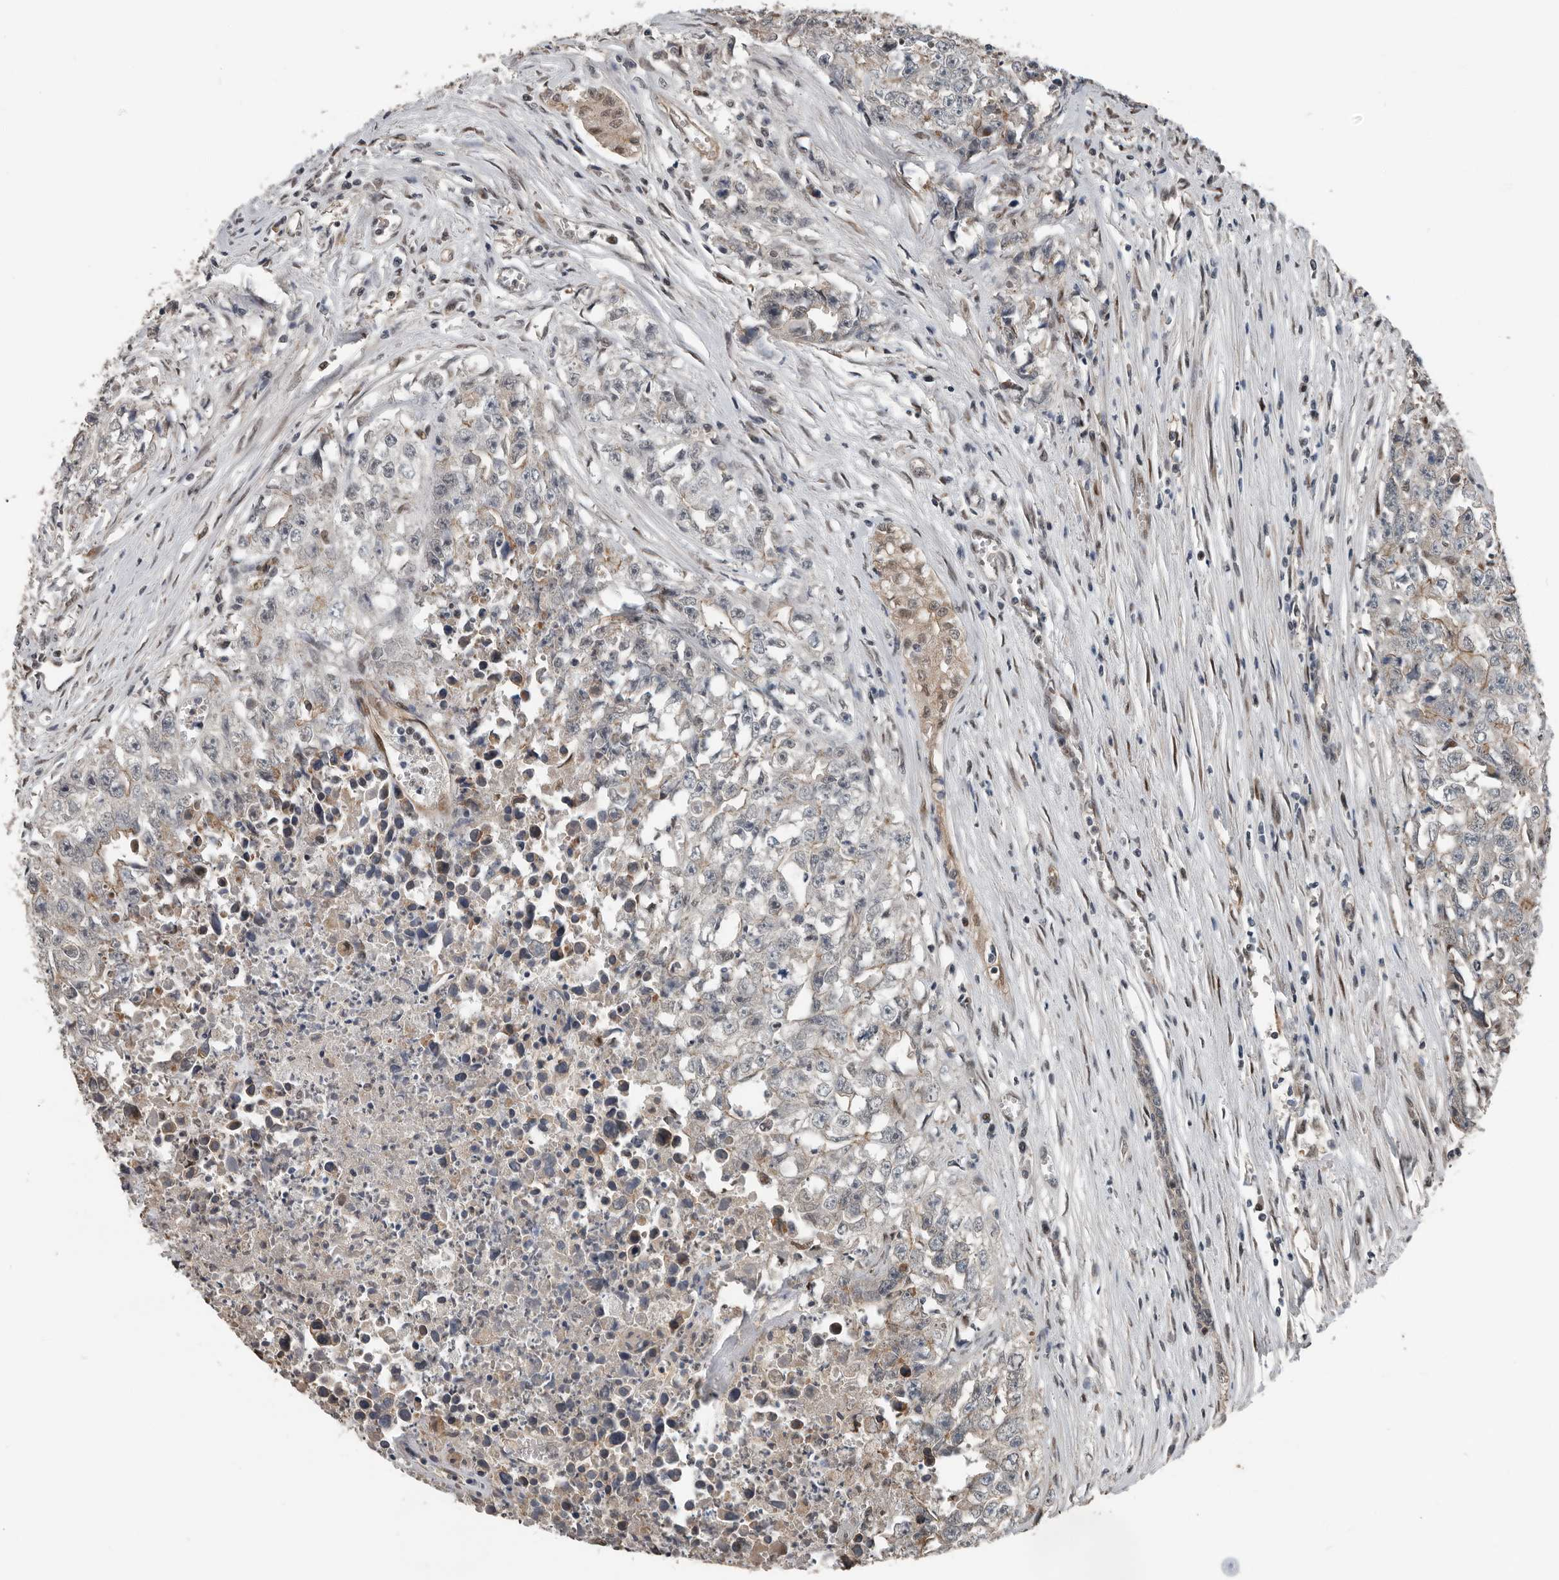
{"staining": {"intensity": "weak", "quantity": "<25%", "location": "cytoplasmic/membranous"}, "tissue": "testis cancer", "cell_type": "Tumor cells", "image_type": "cancer", "snomed": [{"axis": "morphology", "description": "Seminoma, NOS"}, {"axis": "morphology", "description": "Carcinoma, Embryonal, NOS"}, {"axis": "topography", "description": "Testis"}], "caption": "DAB immunohistochemical staining of human testis cancer displays no significant positivity in tumor cells.", "gene": "YOD1", "patient": {"sex": "male", "age": 43}}